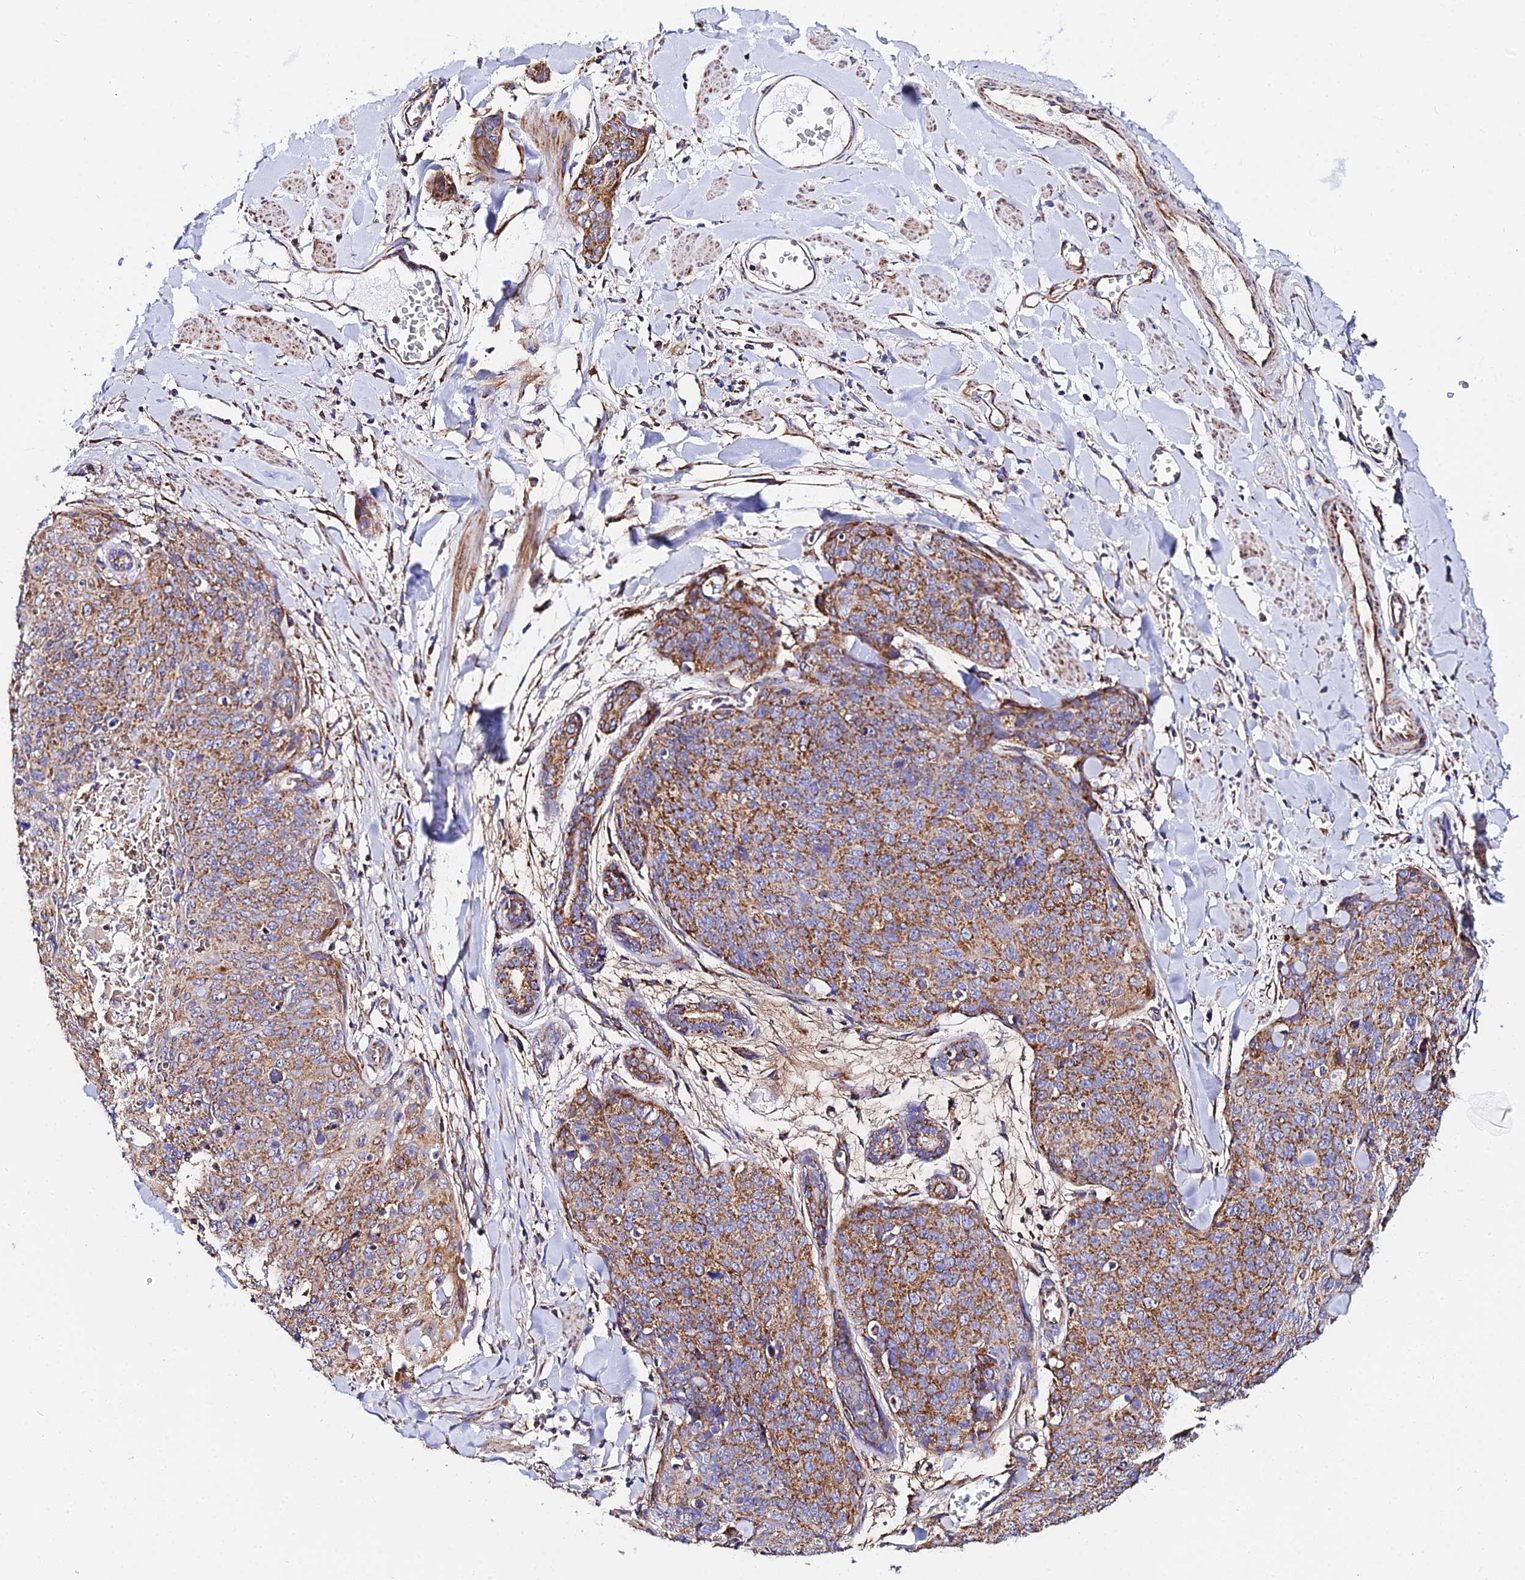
{"staining": {"intensity": "moderate", "quantity": ">75%", "location": "cytoplasmic/membranous"}, "tissue": "skin cancer", "cell_type": "Tumor cells", "image_type": "cancer", "snomed": [{"axis": "morphology", "description": "Squamous cell carcinoma, NOS"}, {"axis": "topography", "description": "Skin"}, {"axis": "topography", "description": "Vulva"}], "caption": "Immunohistochemical staining of skin cancer (squamous cell carcinoma) reveals moderate cytoplasmic/membranous protein positivity in approximately >75% of tumor cells.", "gene": "ZNF573", "patient": {"sex": "female", "age": 85}}